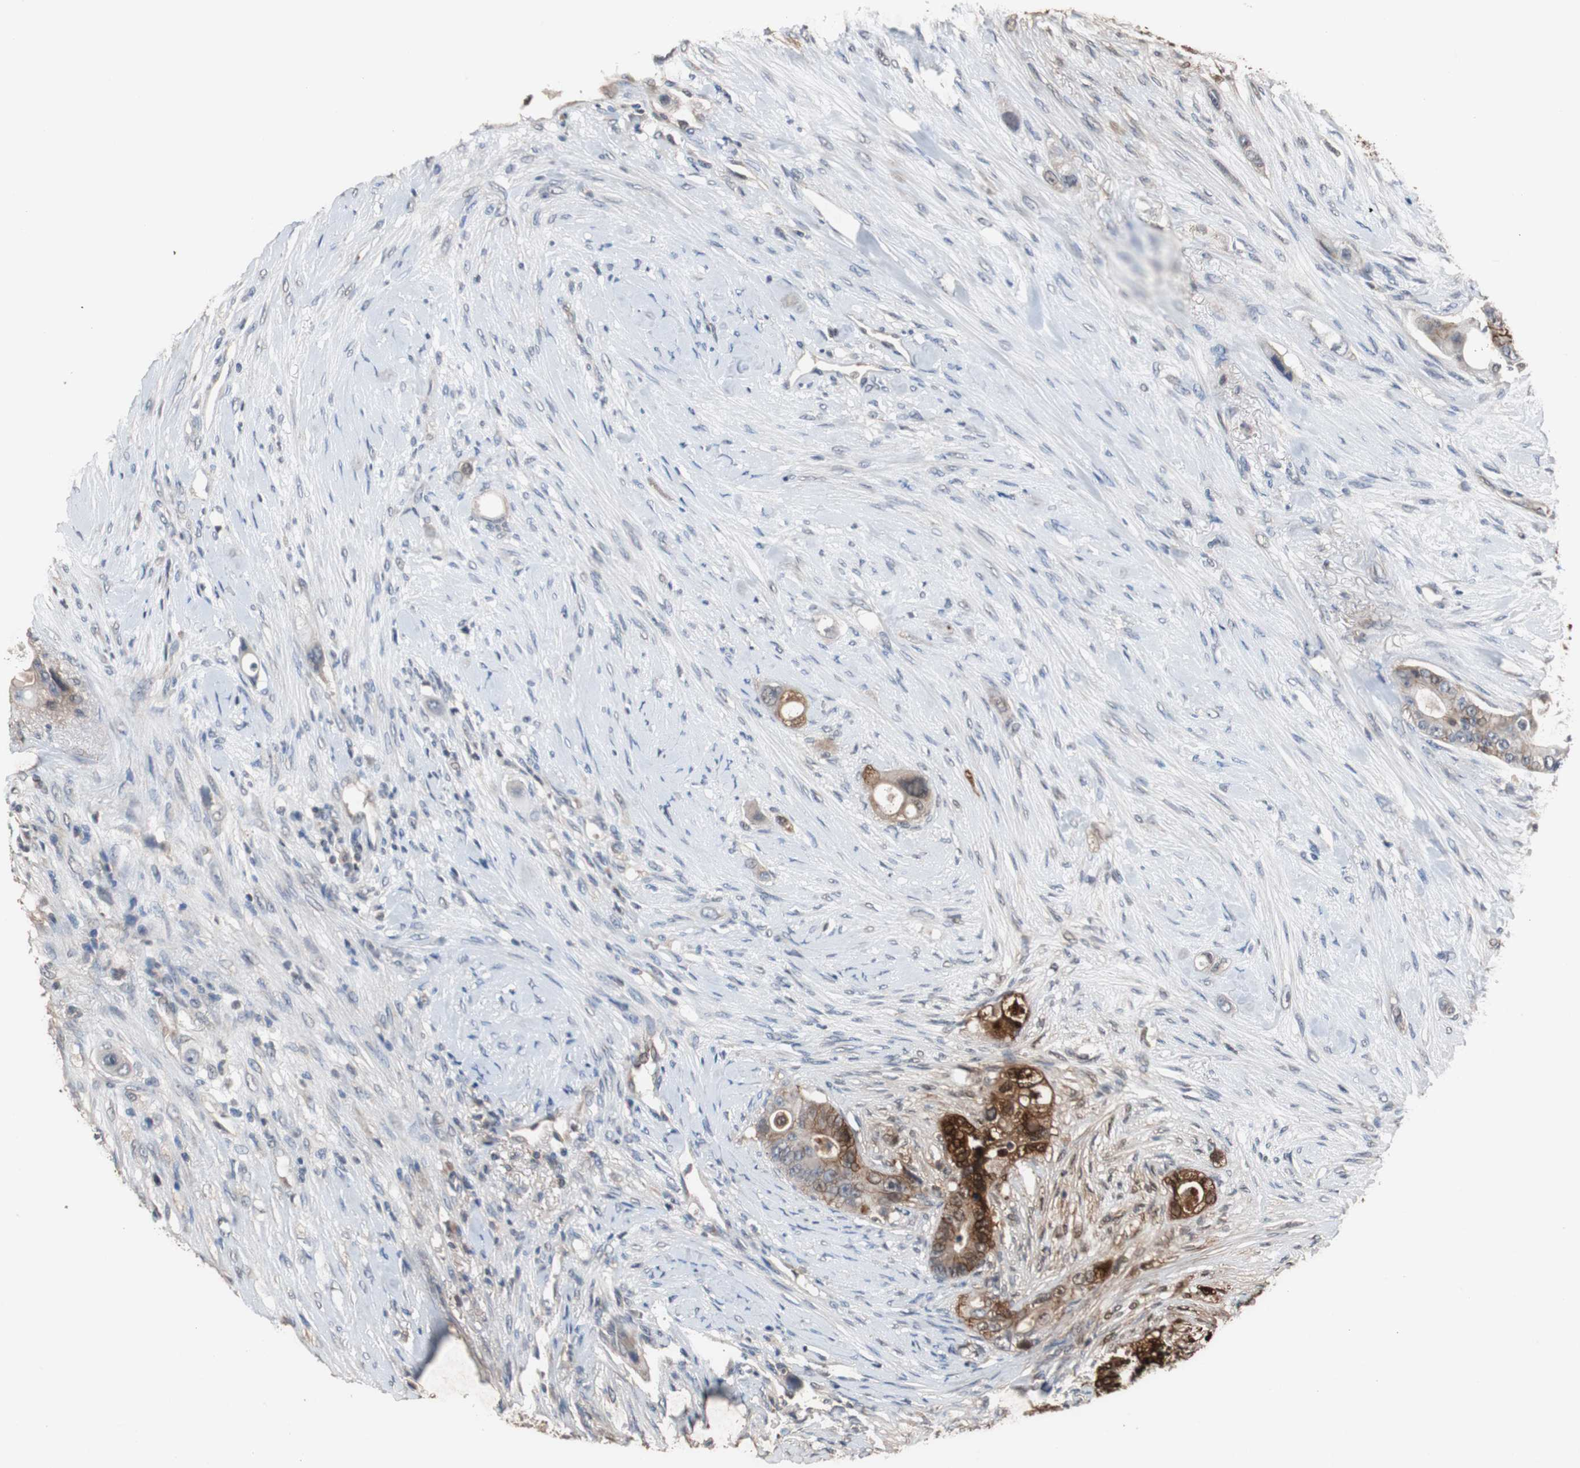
{"staining": {"intensity": "strong", "quantity": ">75%", "location": "cytoplasmic/membranous"}, "tissue": "colorectal cancer", "cell_type": "Tumor cells", "image_type": "cancer", "snomed": [{"axis": "morphology", "description": "Adenocarcinoma, NOS"}, {"axis": "topography", "description": "Colon"}], "caption": "About >75% of tumor cells in human colorectal cancer reveal strong cytoplasmic/membranous protein staining as visualized by brown immunohistochemical staining.", "gene": "NDRG1", "patient": {"sex": "female", "age": 57}}